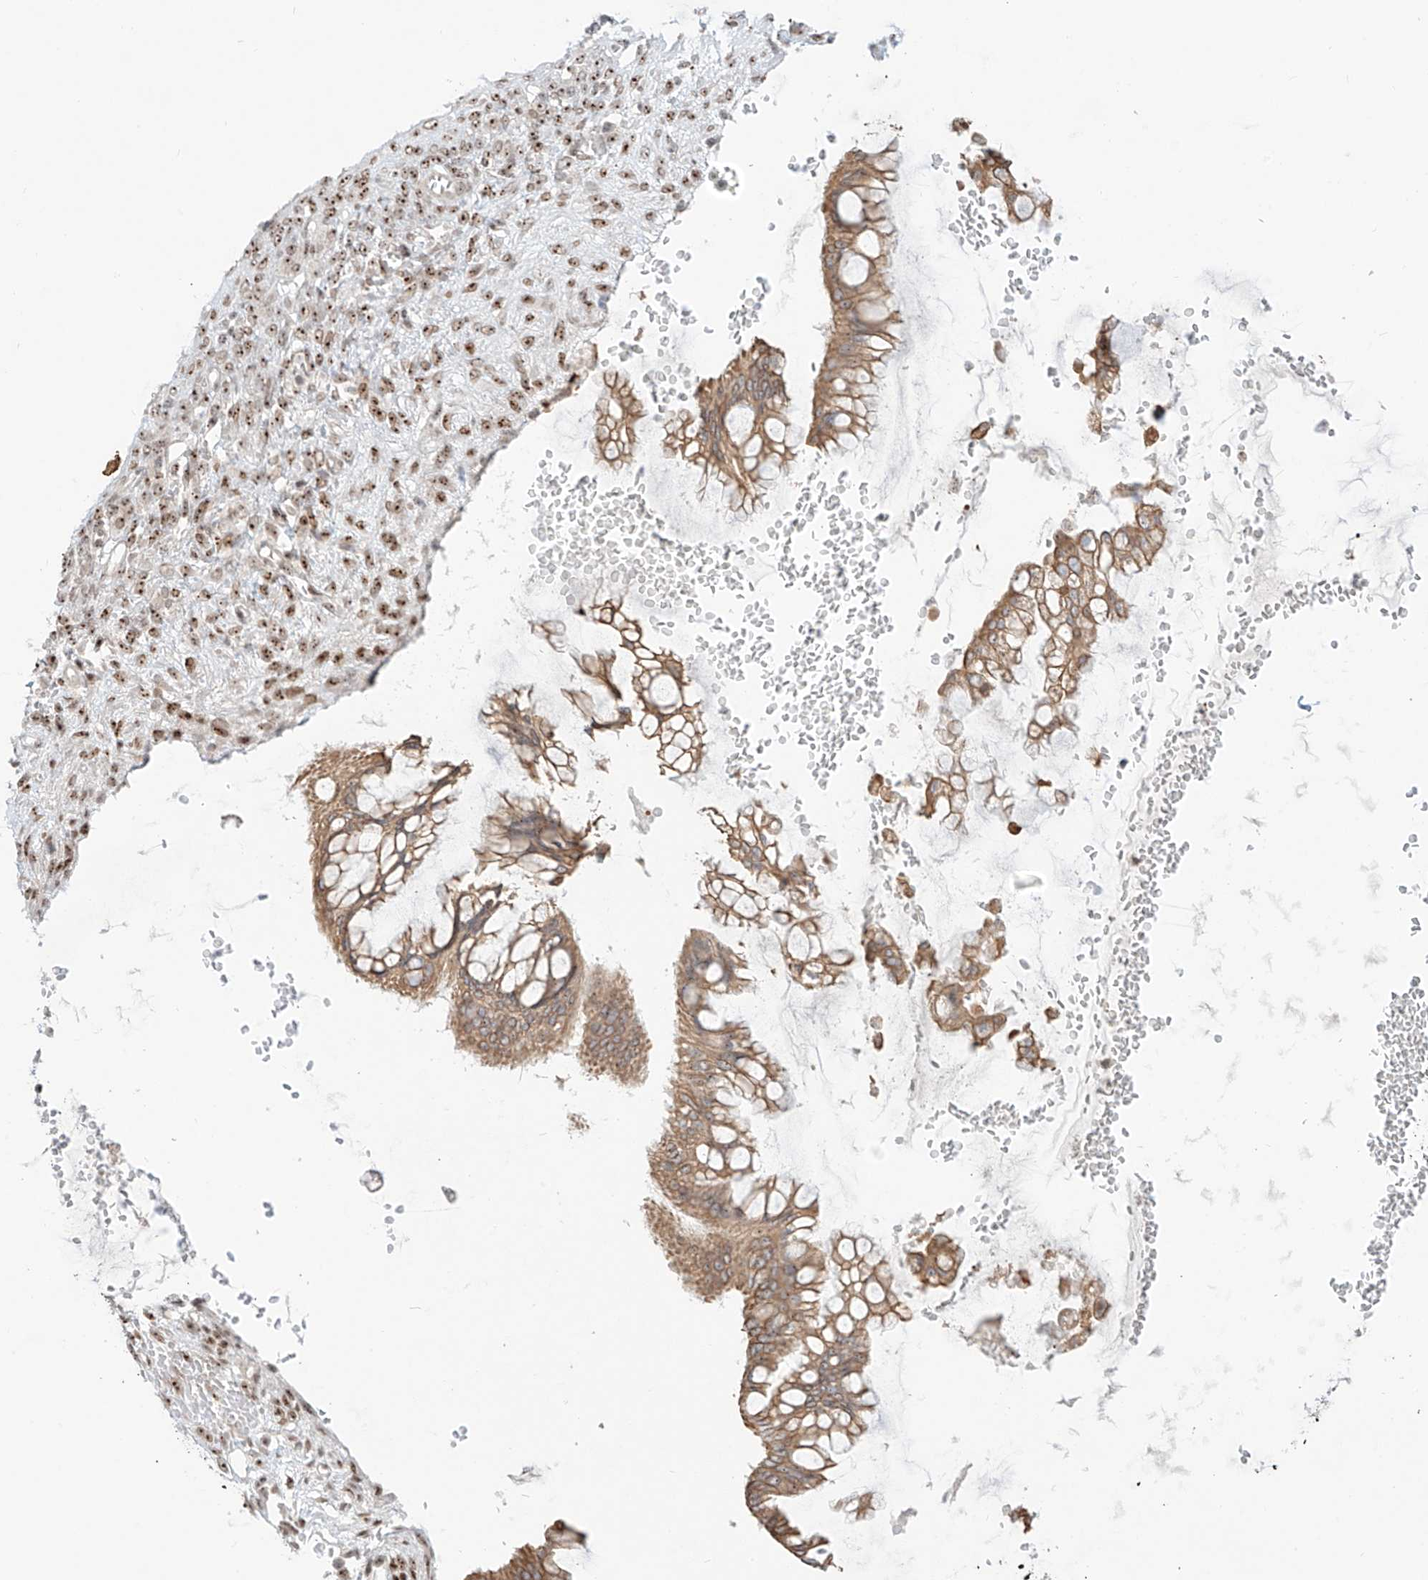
{"staining": {"intensity": "weak", "quantity": ">75%", "location": "cytoplasmic/membranous"}, "tissue": "ovarian cancer", "cell_type": "Tumor cells", "image_type": "cancer", "snomed": [{"axis": "morphology", "description": "Cystadenocarcinoma, mucinous, NOS"}, {"axis": "topography", "description": "Ovary"}], "caption": "Human ovarian cancer (mucinous cystadenocarcinoma) stained for a protein (brown) shows weak cytoplasmic/membranous positive staining in approximately >75% of tumor cells.", "gene": "ZNF512", "patient": {"sex": "female", "age": 73}}